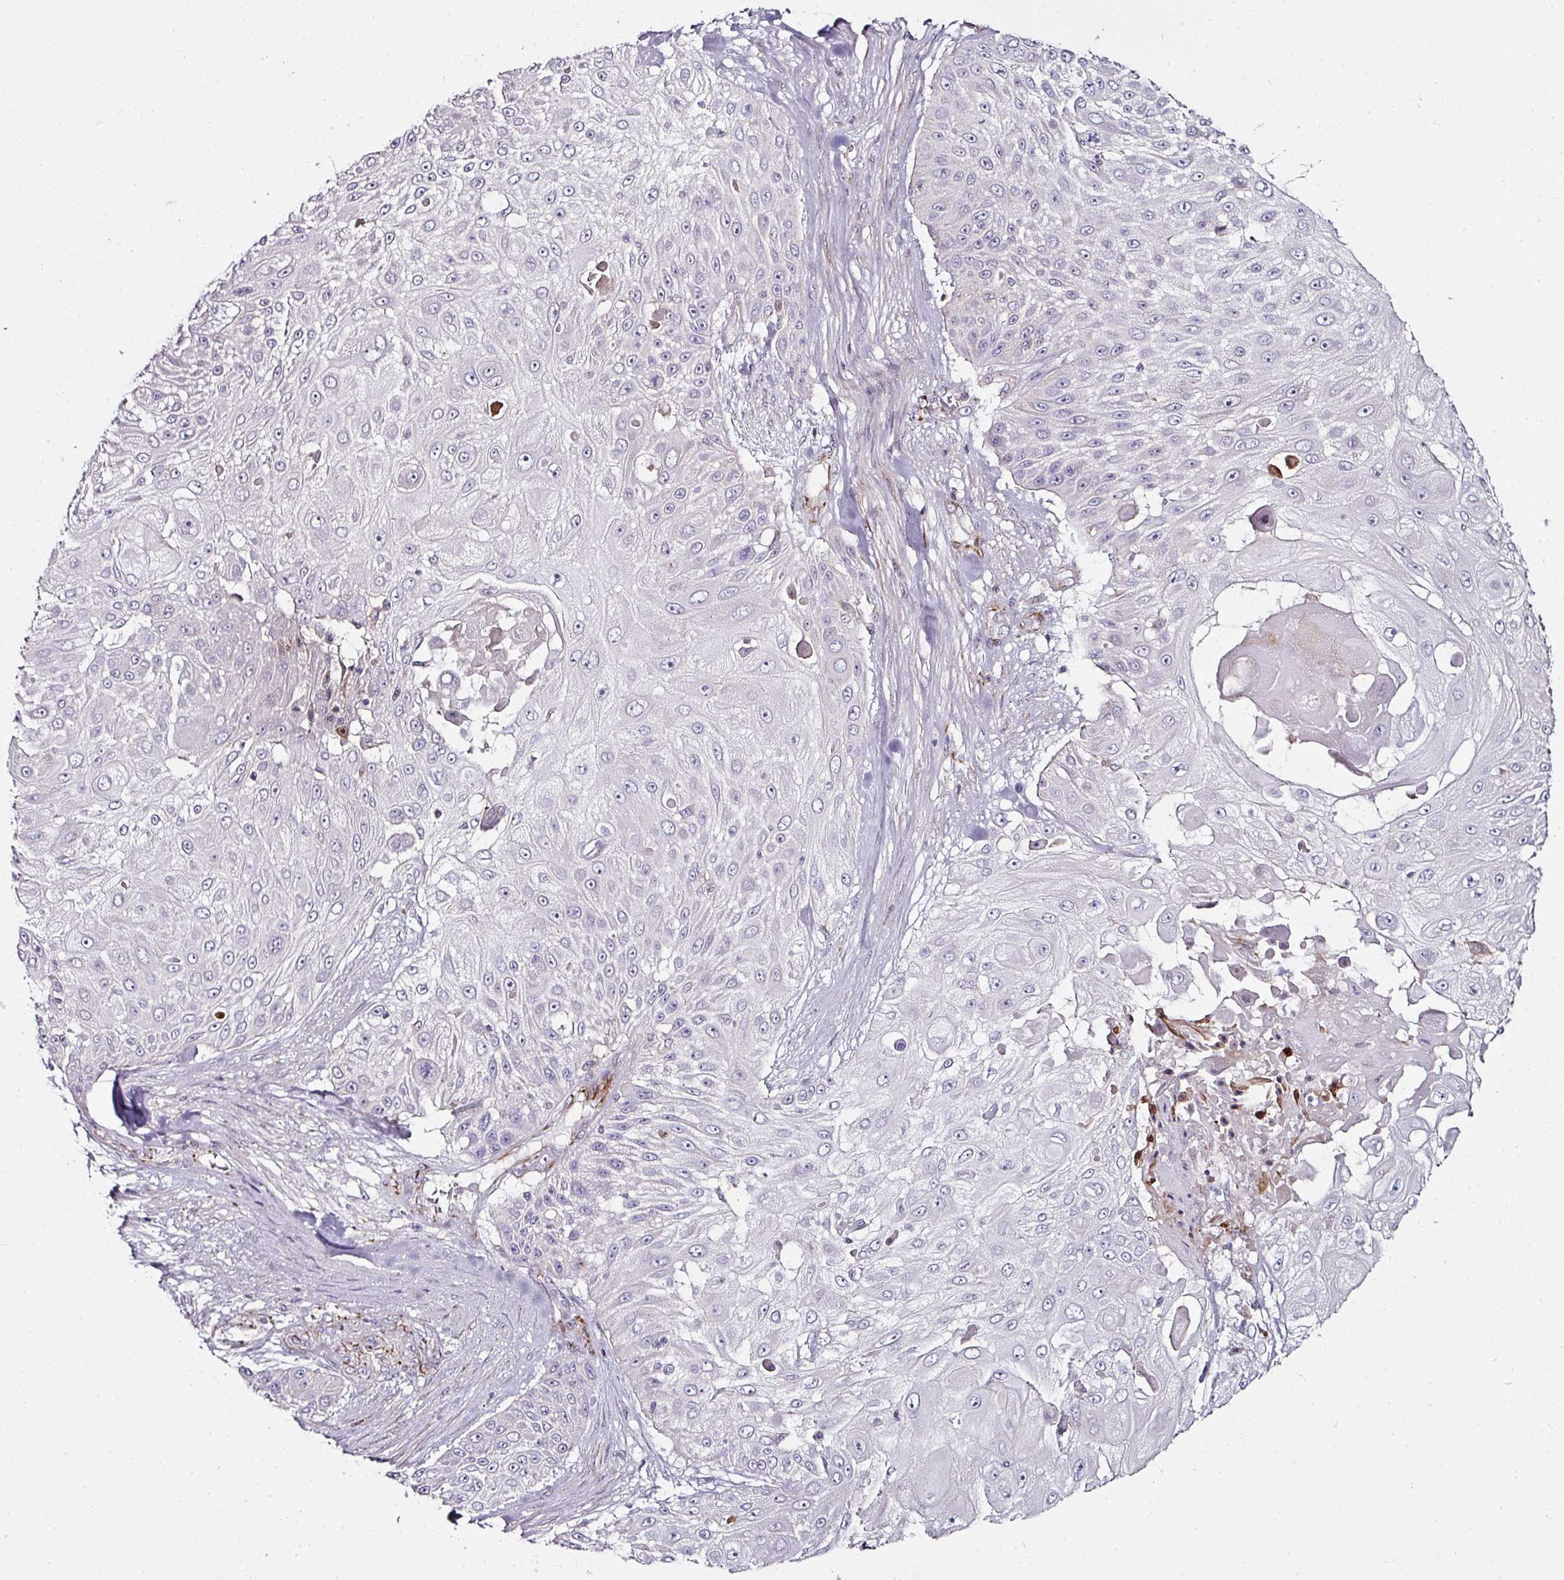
{"staining": {"intensity": "negative", "quantity": "none", "location": "none"}, "tissue": "skin cancer", "cell_type": "Tumor cells", "image_type": "cancer", "snomed": [{"axis": "morphology", "description": "Squamous cell carcinoma, NOS"}, {"axis": "topography", "description": "Skin"}], "caption": "Human skin cancer stained for a protein using immunohistochemistry (IHC) displays no expression in tumor cells.", "gene": "TMPRSS9", "patient": {"sex": "female", "age": 86}}